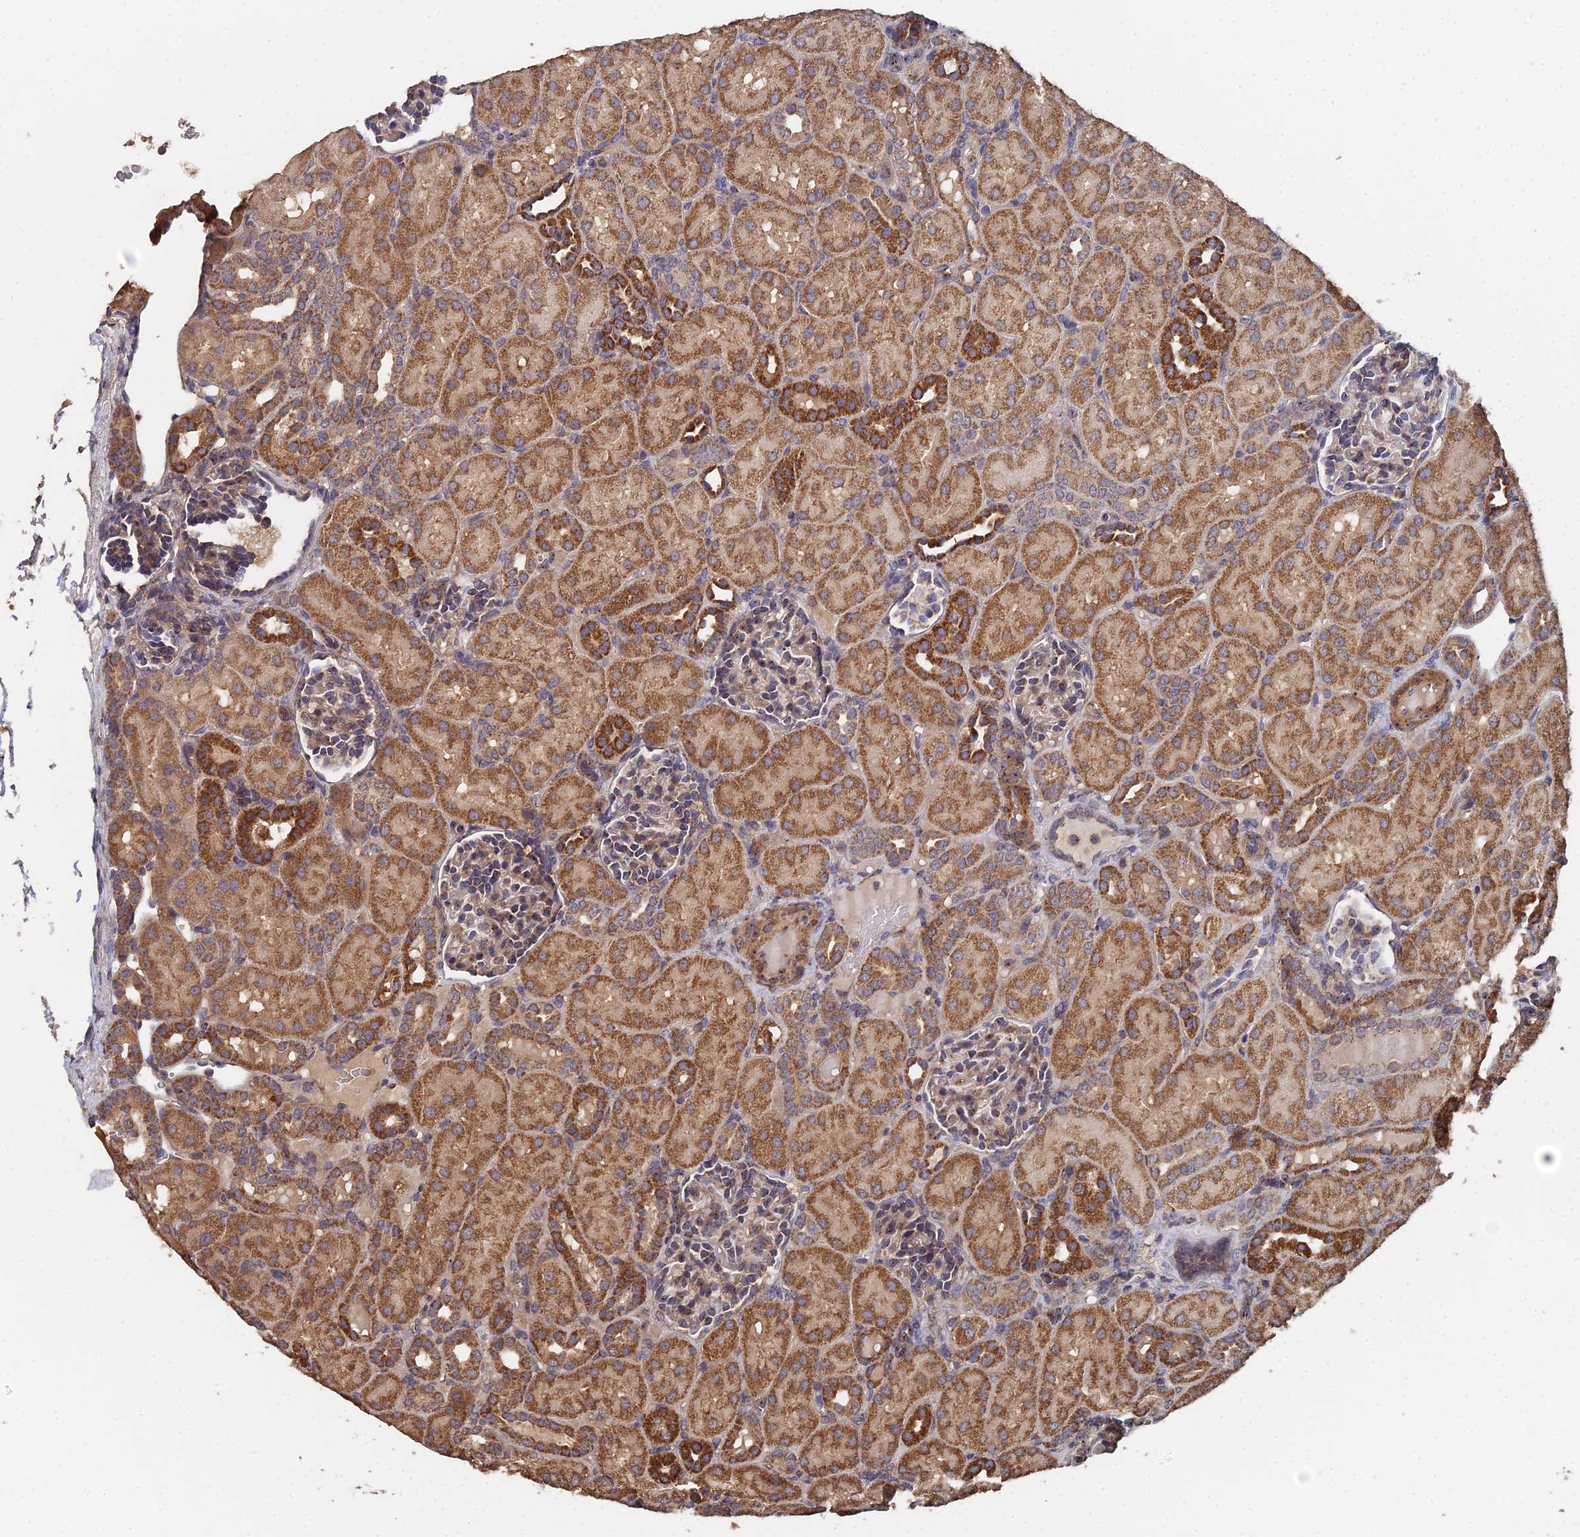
{"staining": {"intensity": "moderate", "quantity": ">75%", "location": "cytoplasmic/membranous"}, "tissue": "kidney", "cell_type": "Cells in glomeruli", "image_type": "normal", "snomed": [{"axis": "morphology", "description": "Normal tissue, NOS"}, {"axis": "topography", "description": "Kidney"}], "caption": "Benign kidney demonstrates moderate cytoplasmic/membranous expression in about >75% of cells in glomeruli, visualized by immunohistochemistry. The staining was performed using DAB to visualize the protein expression in brown, while the nuclei were stained in blue with hematoxylin (Magnification: 20x).", "gene": "SPANXN4", "patient": {"sex": "male", "age": 1}}